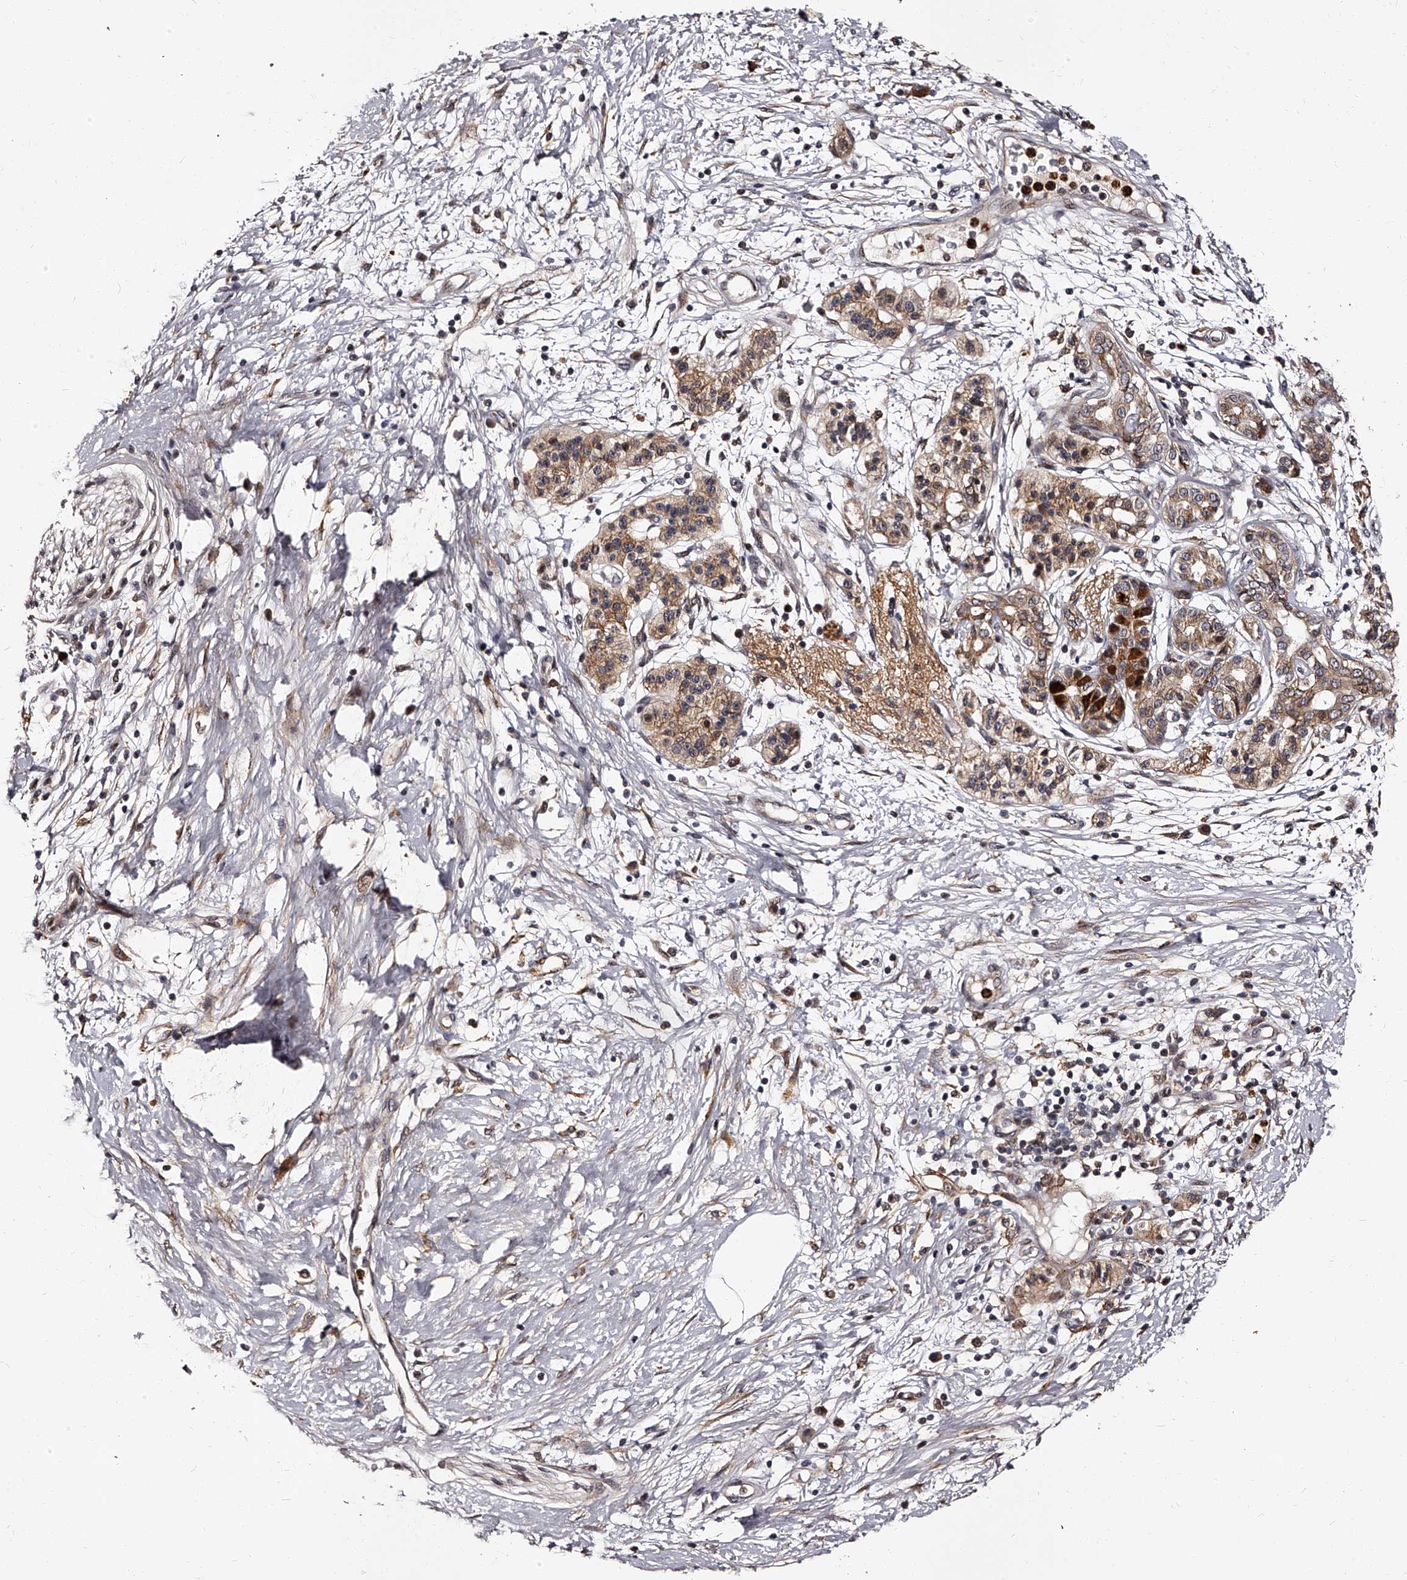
{"staining": {"intensity": "moderate", "quantity": ">75%", "location": "cytoplasmic/membranous"}, "tissue": "pancreatic cancer", "cell_type": "Tumor cells", "image_type": "cancer", "snomed": [{"axis": "morphology", "description": "Adenocarcinoma, NOS"}, {"axis": "topography", "description": "Pancreas"}], "caption": "Pancreatic cancer stained for a protein reveals moderate cytoplasmic/membranous positivity in tumor cells. (Stains: DAB in brown, nuclei in blue, Microscopy: brightfield microscopy at high magnification).", "gene": "RSC1A1", "patient": {"sex": "male", "age": 50}}